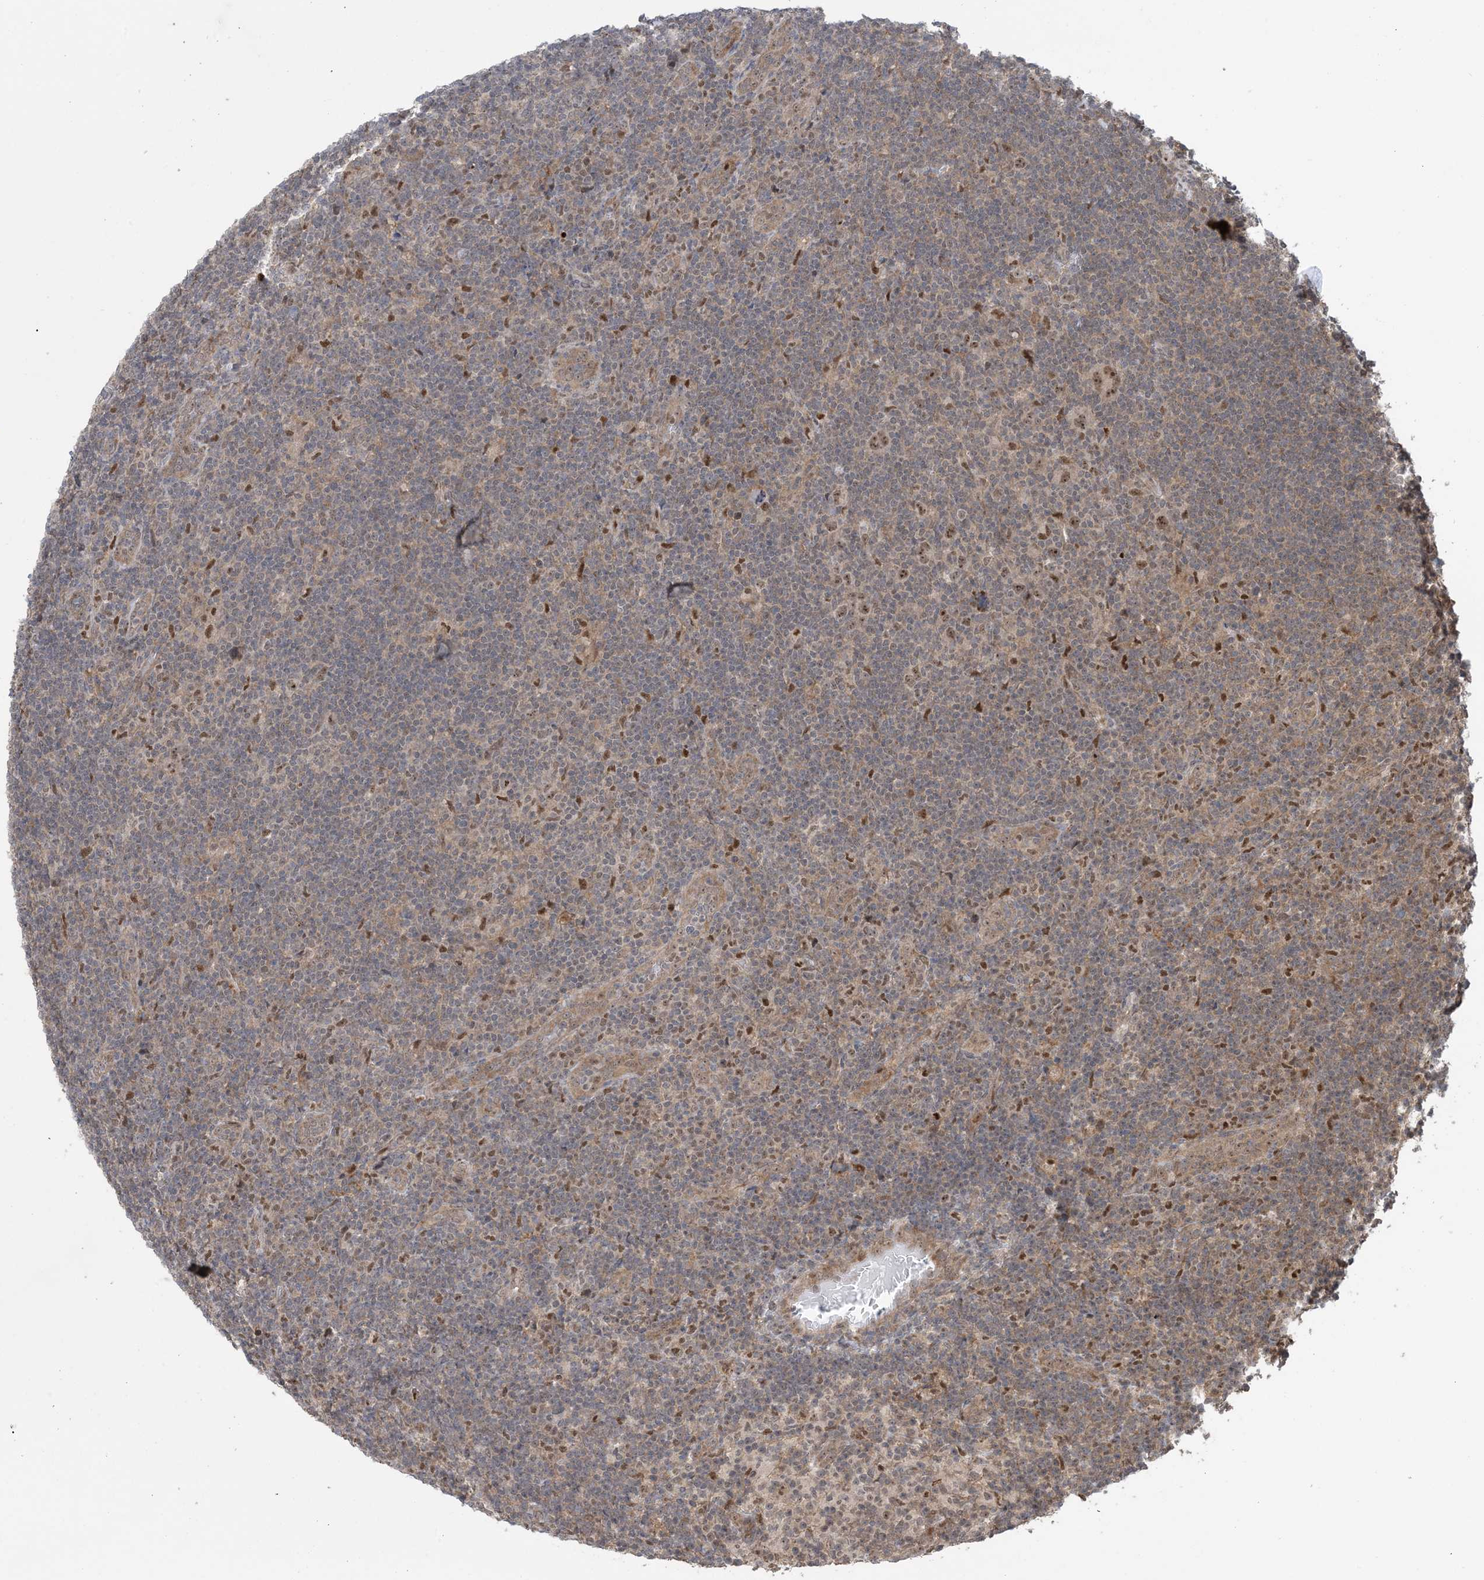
{"staining": {"intensity": "moderate", "quantity": ">75%", "location": "nuclear"}, "tissue": "lymphoma", "cell_type": "Tumor cells", "image_type": "cancer", "snomed": [{"axis": "morphology", "description": "Hodgkin's disease, NOS"}, {"axis": "topography", "description": "Lymph node"}], "caption": "Lymphoma was stained to show a protein in brown. There is medium levels of moderate nuclear staining in about >75% of tumor cells.", "gene": "ZNF710", "patient": {"sex": "female", "age": 57}}